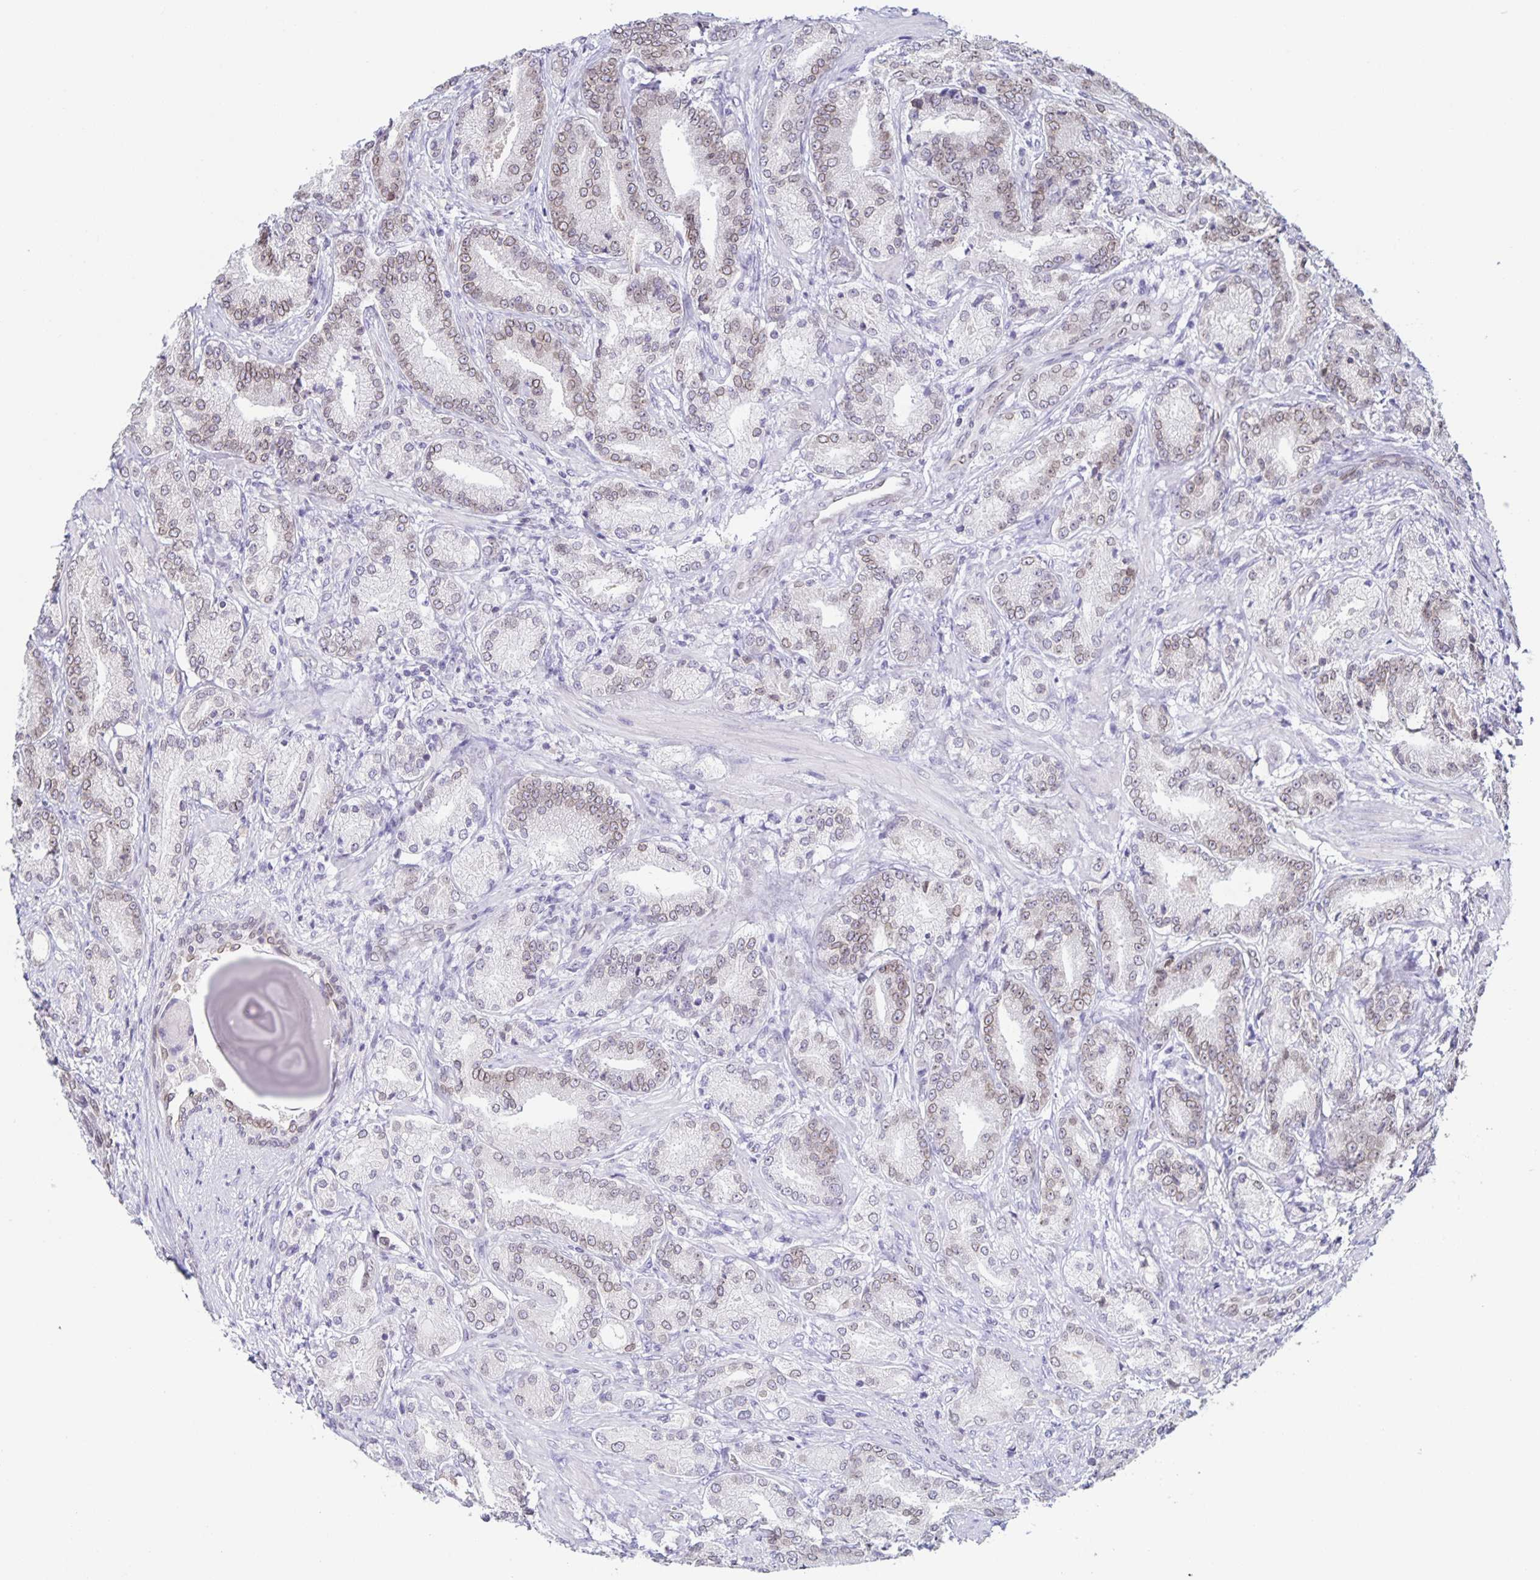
{"staining": {"intensity": "weak", "quantity": "25%-75%", "location": "cytoplasmic/membranous,nuclear"}, "tissue": "prostate cancer", "cell_type": "Tumor cells", "image_type": "cancer", "snomed": [{"axis": "morphology", "description": "Adenocarcinoma, High grade"}, {"axis": "topography", "description": "Prostate and seminal vesicle, NOS"}], "caption": "IHC (DAB) staining of human adenocarcinoma (high-grade) (prostate) displays weak cytoplasmic/membranous and nuclear protein positivity in approximately 25%-75% of tumor cells.", "gene": "SYNE2", "patient": {"sex": "male", "age": 61}}